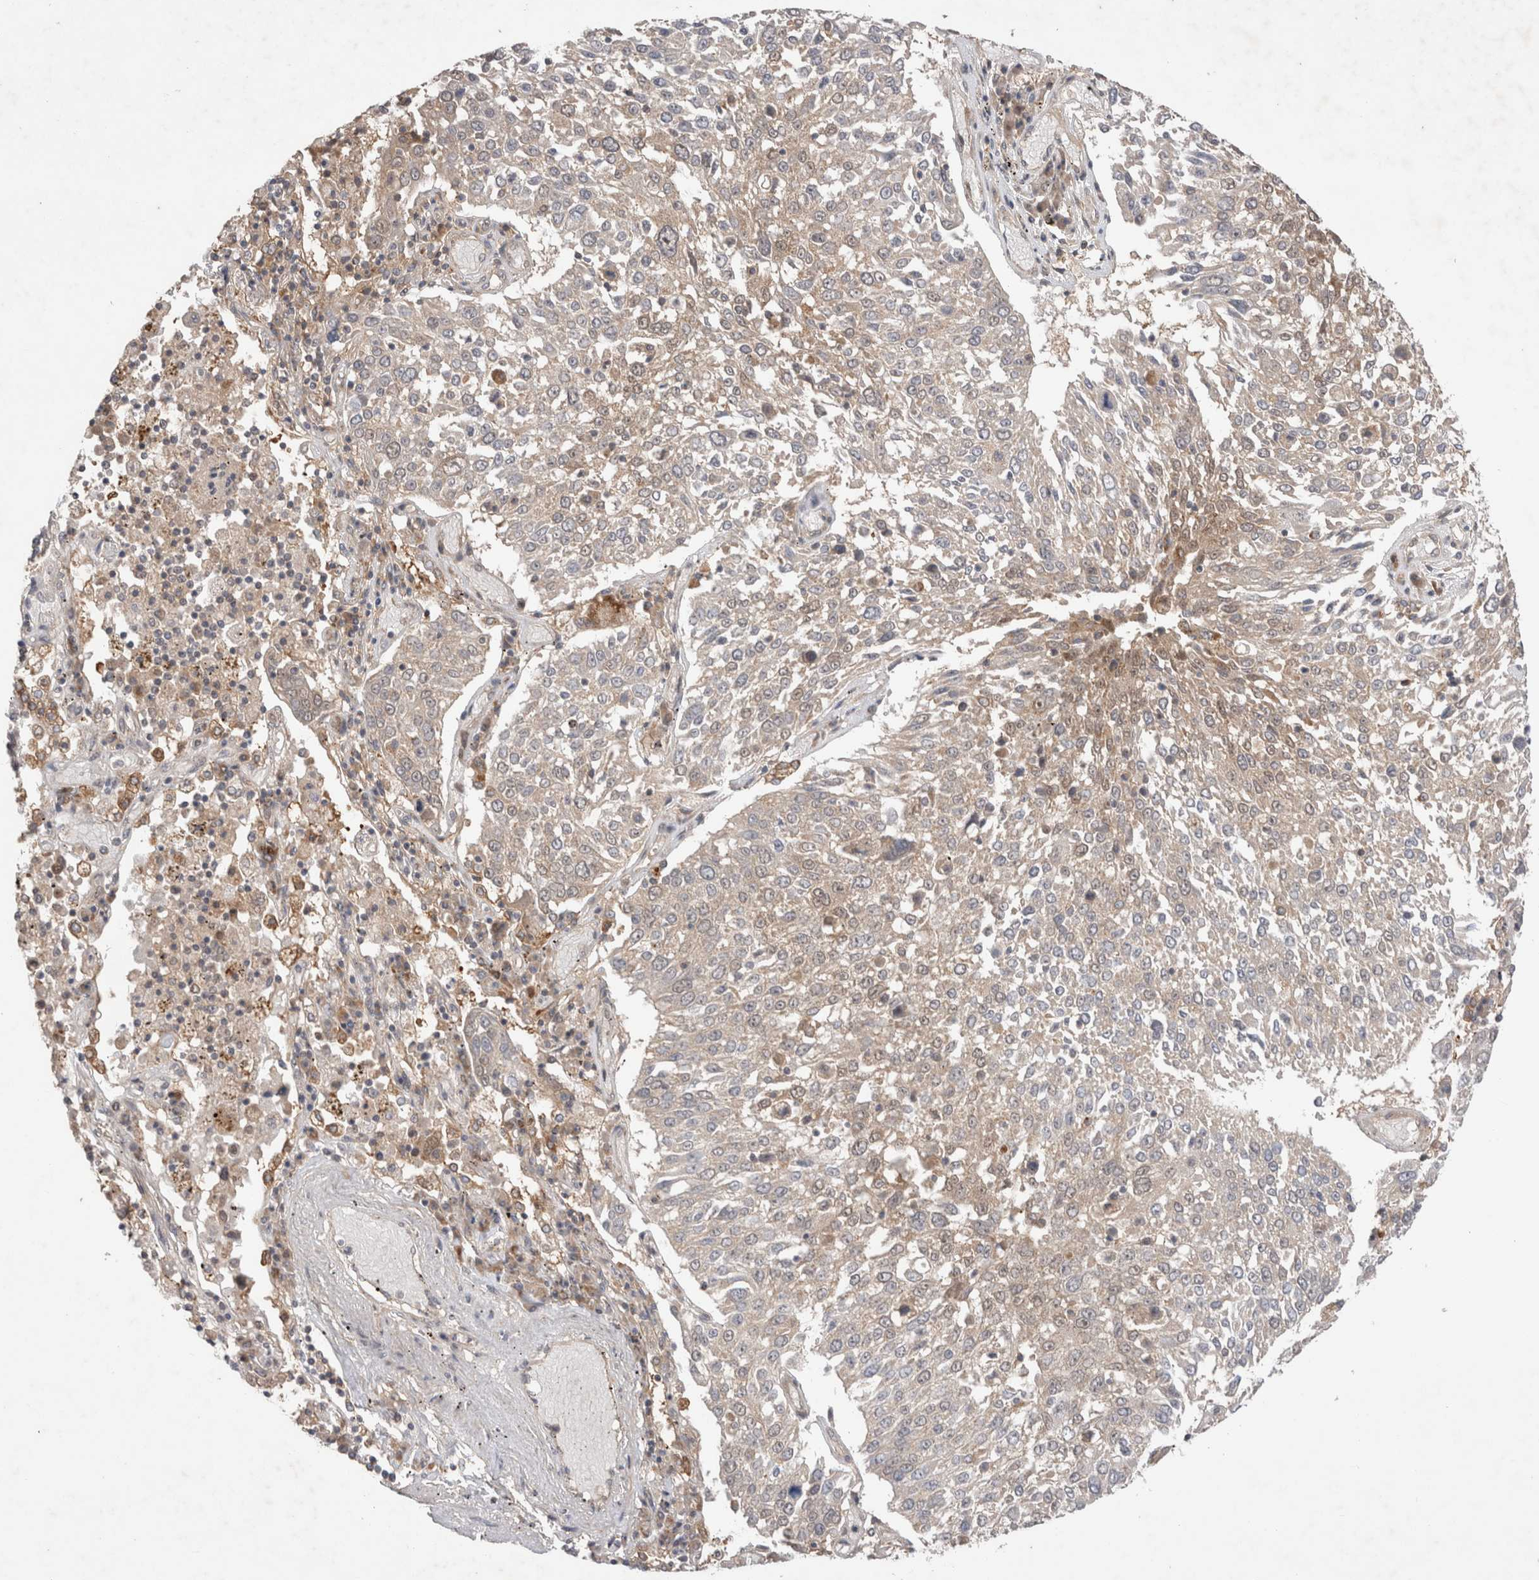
{"staining": {"intensity": "weak", "quantity": "25%-75%", "location": "cytoplasmic/membranous"}, "tissue": "lung cancer", "cell_type": "Tumor cells", "image_type": "cancer", "snomed": [{"axis": "morphology", "description": "Squamous cell carcinoma, NOS"}, {"axis": "topography", "description": "Lung"}], "caption": "This image demonstrates lung cancer stained with immunohistochemistry to label a protein in brown. The cytoplasmic/membranous of tumor cells show weak positivity for the protein. Nuclei are counter-stained blue.", "gene": "SLC29A1", "patient": {"sex": "male", "age": 65}}